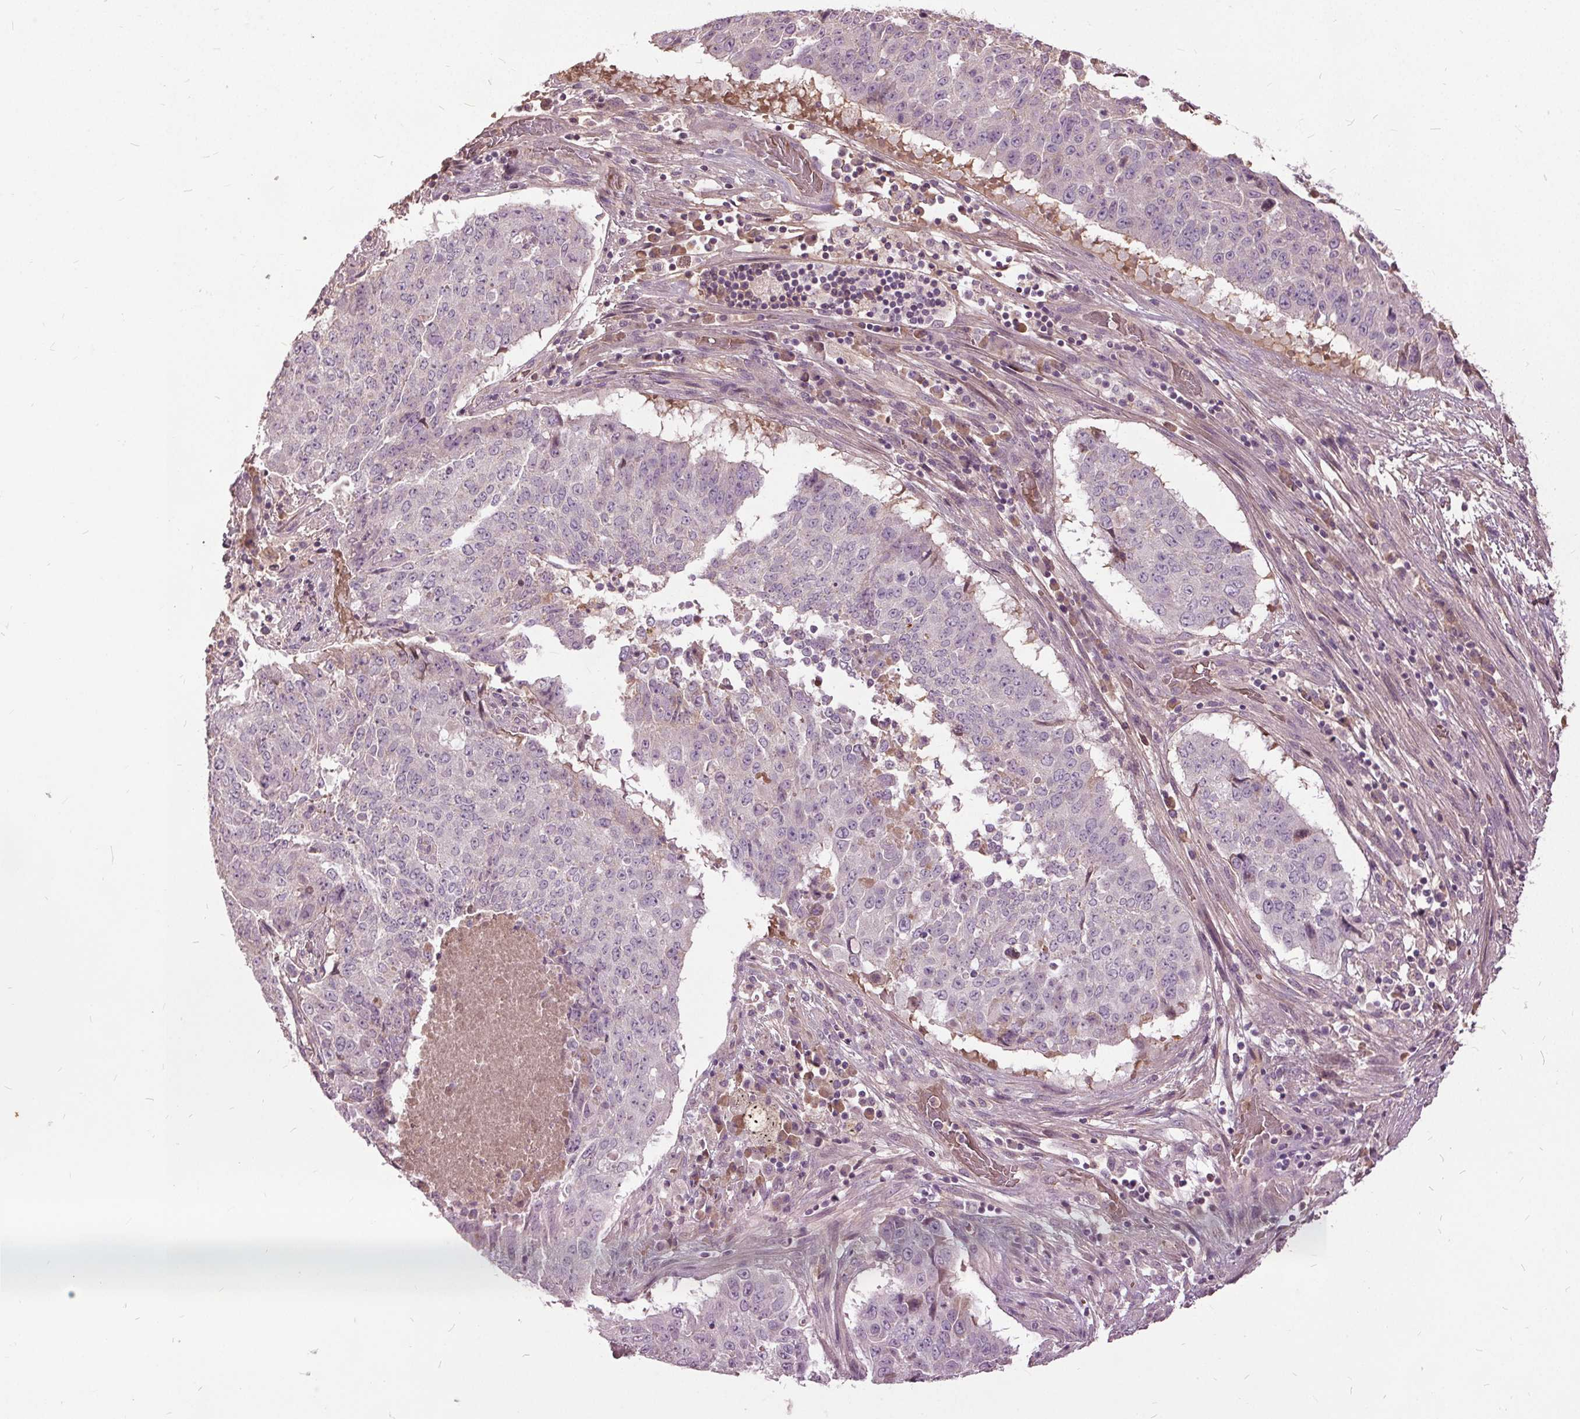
{"staining": {"intensity": "negative", "quantity": "none", "location": "none"}, "tissue": "lung cancer", "cell_type": "Tumor cells", "image_type": "cancer", "snomed": [{"axis": "morphology", "description": "Normal tissue, NOS"}, {"axis": "morphology", "description": "Squamous cell carcinoma, NOS"}, {"axis": "topography", "description": "Bronchus"}, {"axis": "topography", "description": "Lung"}], "caption": "Tumor cells are negative for brown protein staining in lung cancer (squamous cell carcinoma).", "gene": "PDGFD", "patient": {"sex": "male", "age": 64}}